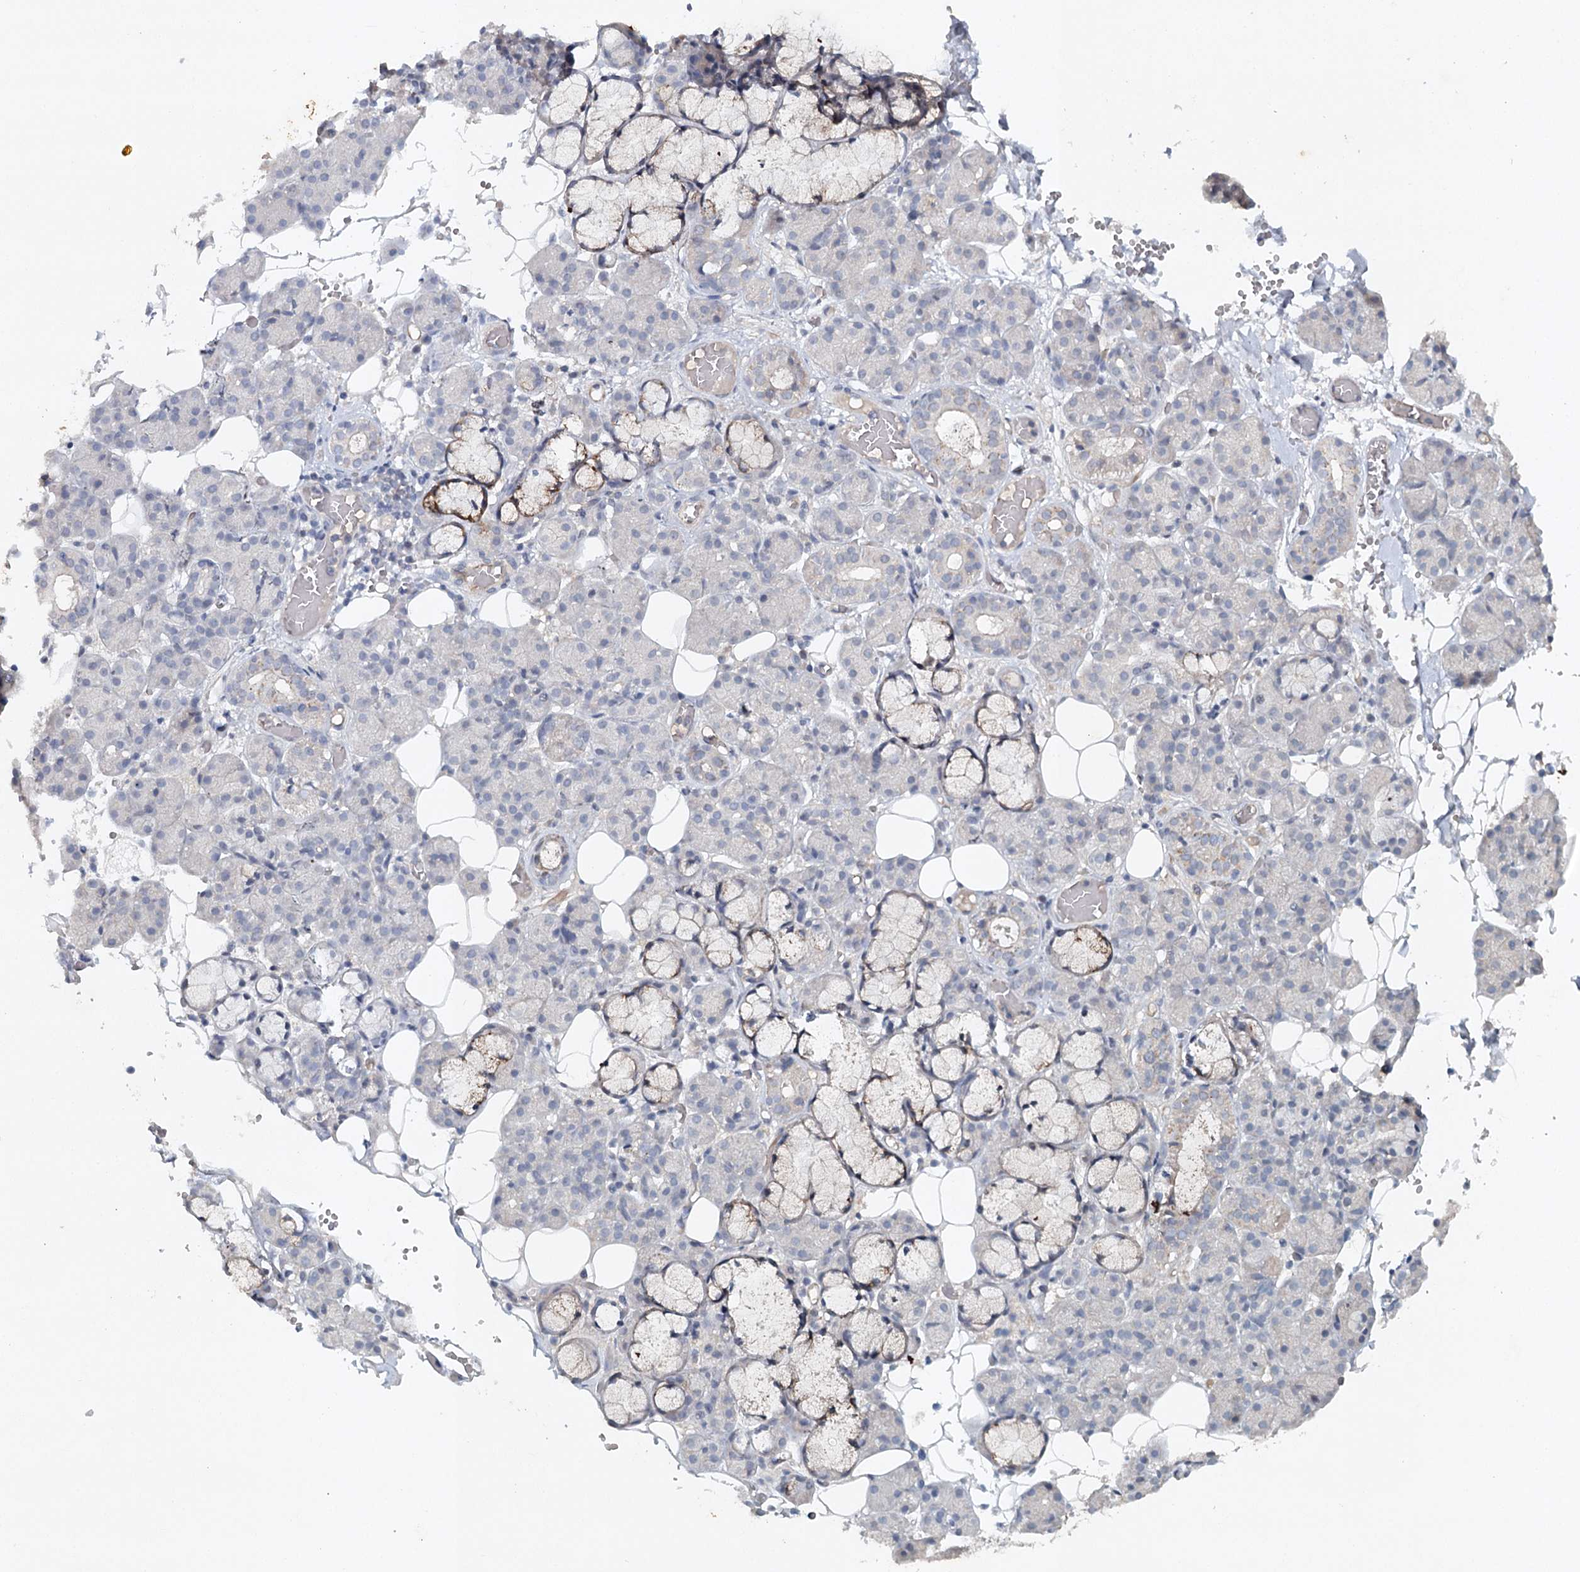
{"staining": {"intensity": "negative", "quantity": "none", "location": "none"}, "tissue": "salivary gland", "cell_type": "Glandular cells", "image_type": "normal", "snomed": [{"axis": "morphology", "description": "Normal tissue, NOS"}, {"axis": "topography", "description": "Salivary gland"}], "caption": "DAB immunohistochemical staining of benign salivary gland displays no significant positivity in glandular cells.", "gene": "SYNPO", "patient": {"sex": "male", "age": 63}}